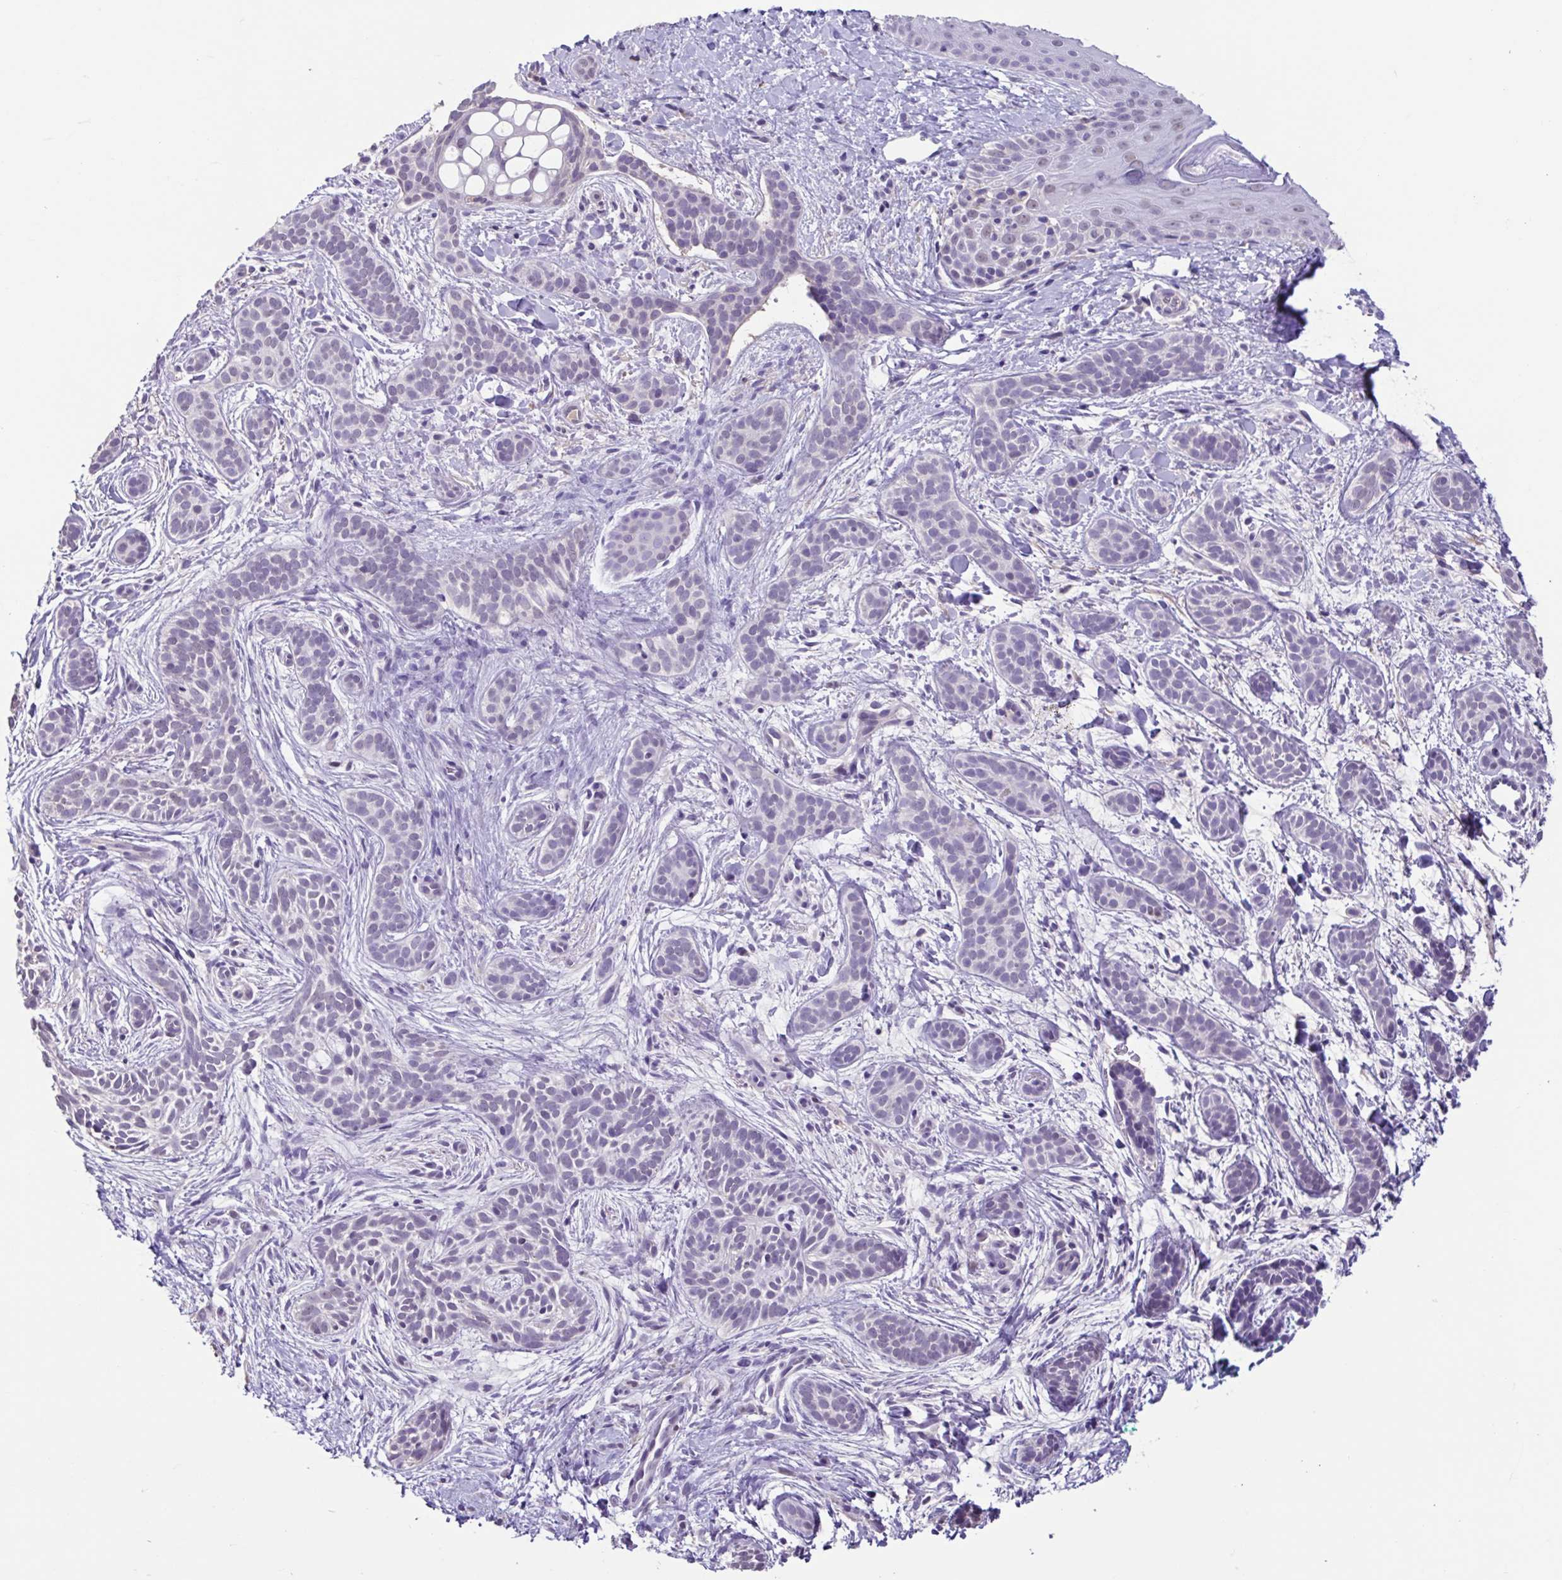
{"staining": {"intensity": "negative", "quantity": "none", "location": "none"}, "tissue": "skin cancer", "cell_type": "Tumor cells", "image_type": "cancer", "snomed": [{"axis": "morphology", "description": "Basal cell carcinoma"}, {"axis": "topography", "description": "Skin"}], "caption": "Immunohistochemical staining of human skin cancer (basal cell carcinoma) demonstrates no significant expression in tumor cells.", "gene": "ACTRT3", "patient": {"sex": "male", "age": 63}}